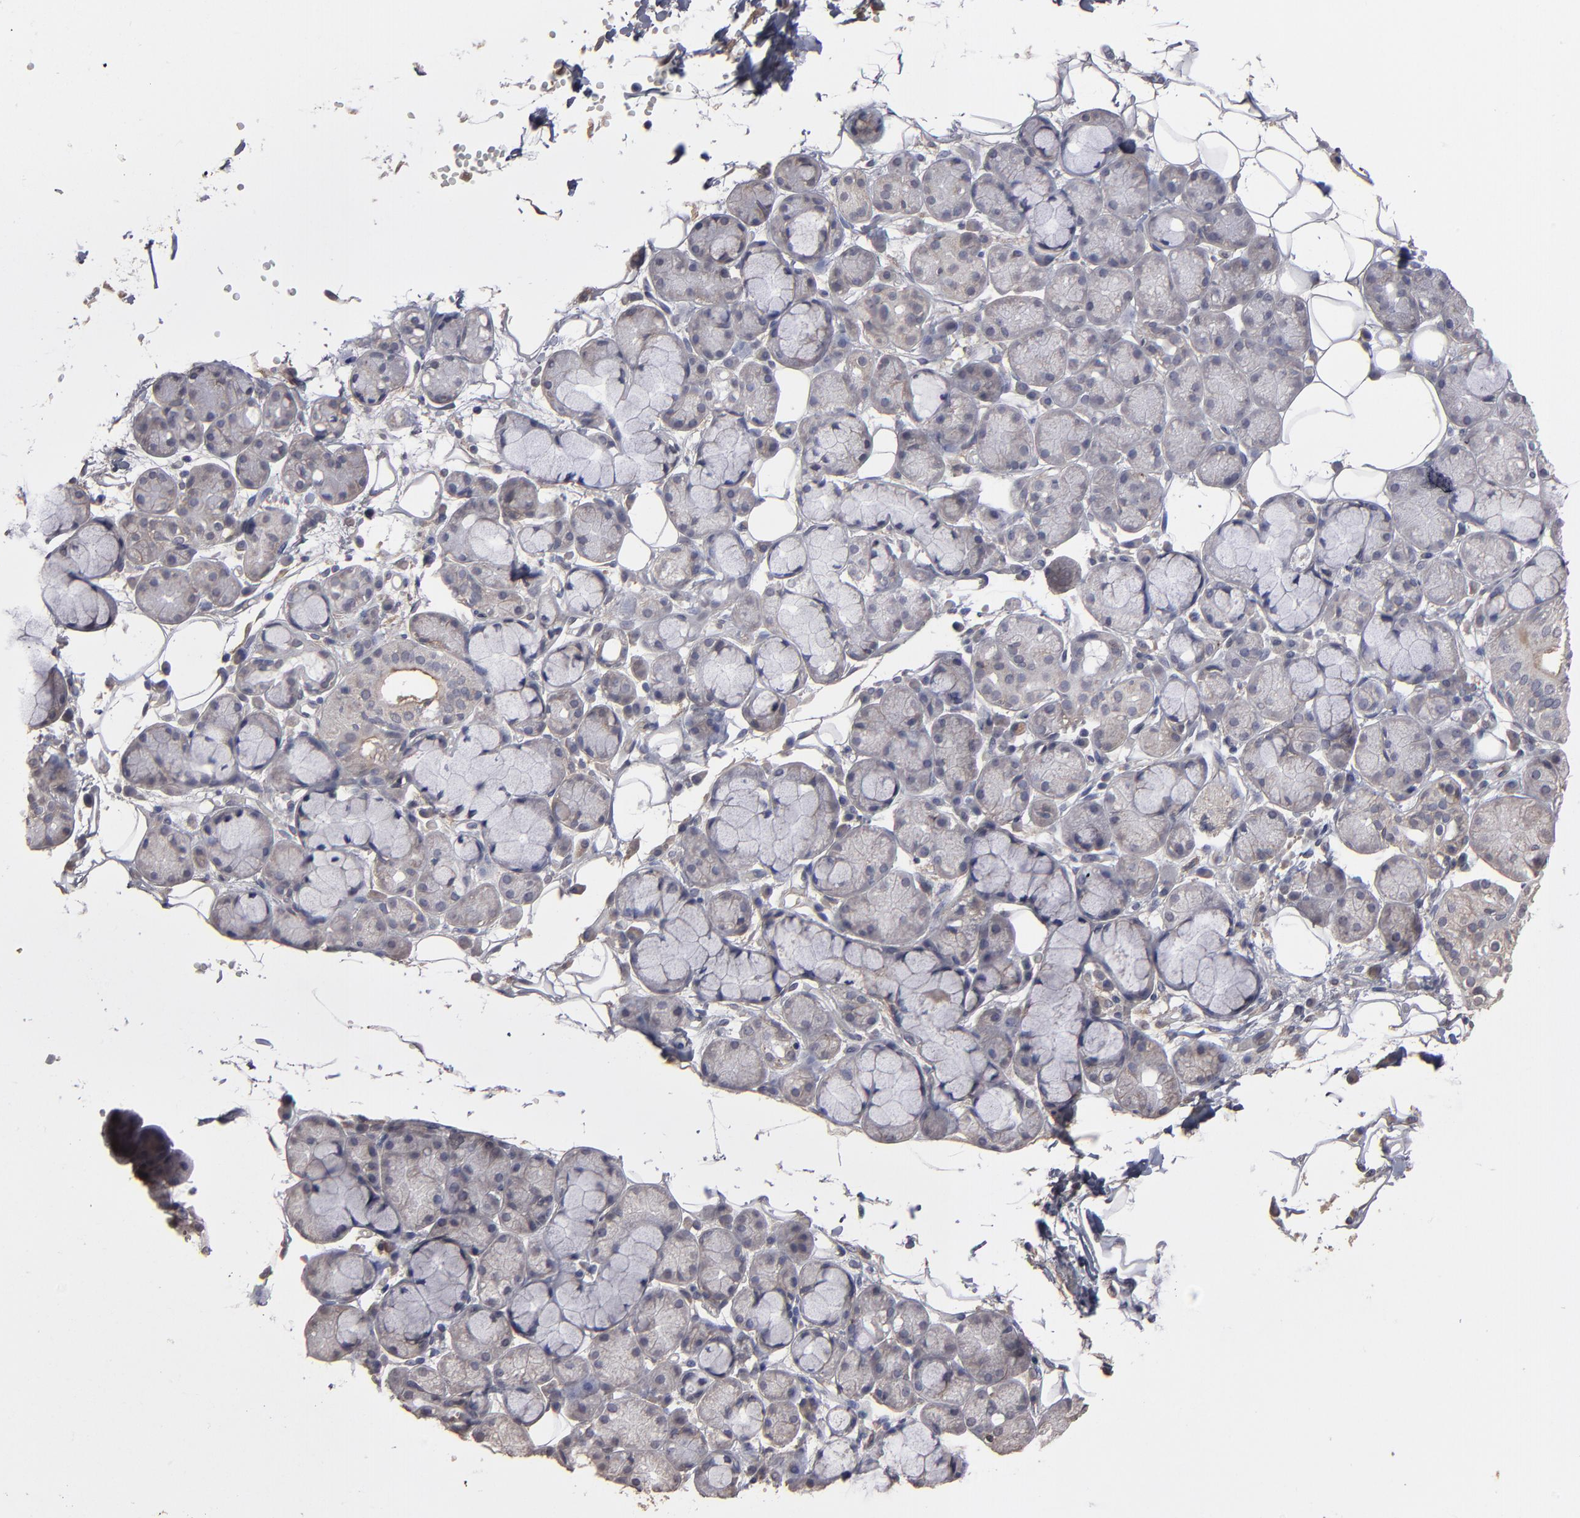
{"staining": {"intensity": "weak", "quantity": "<25%", "location": "cytoplasmic/membranous"}, "tissue": "salivary gland", "cell_type": "Glandular cells", "image_type": "normal", "snomed": [{"axis": "morphology", "description": "Normal tissue, NOS"}, {"axis": "topography", "description": "Skeletal muscle"}, {"axis": "topography", "description": "Oral tissue"}, {"axis": "topography", "description": "Salivary gland"}, {"axis": "topography", "description": "Peripheral nerve tissue"}], "caption": "Glandular cells show no significant protein expression in unremarkable salivary gland.", "gene": "ITGB5", "patient": {"sex": "male", "age": 54}}